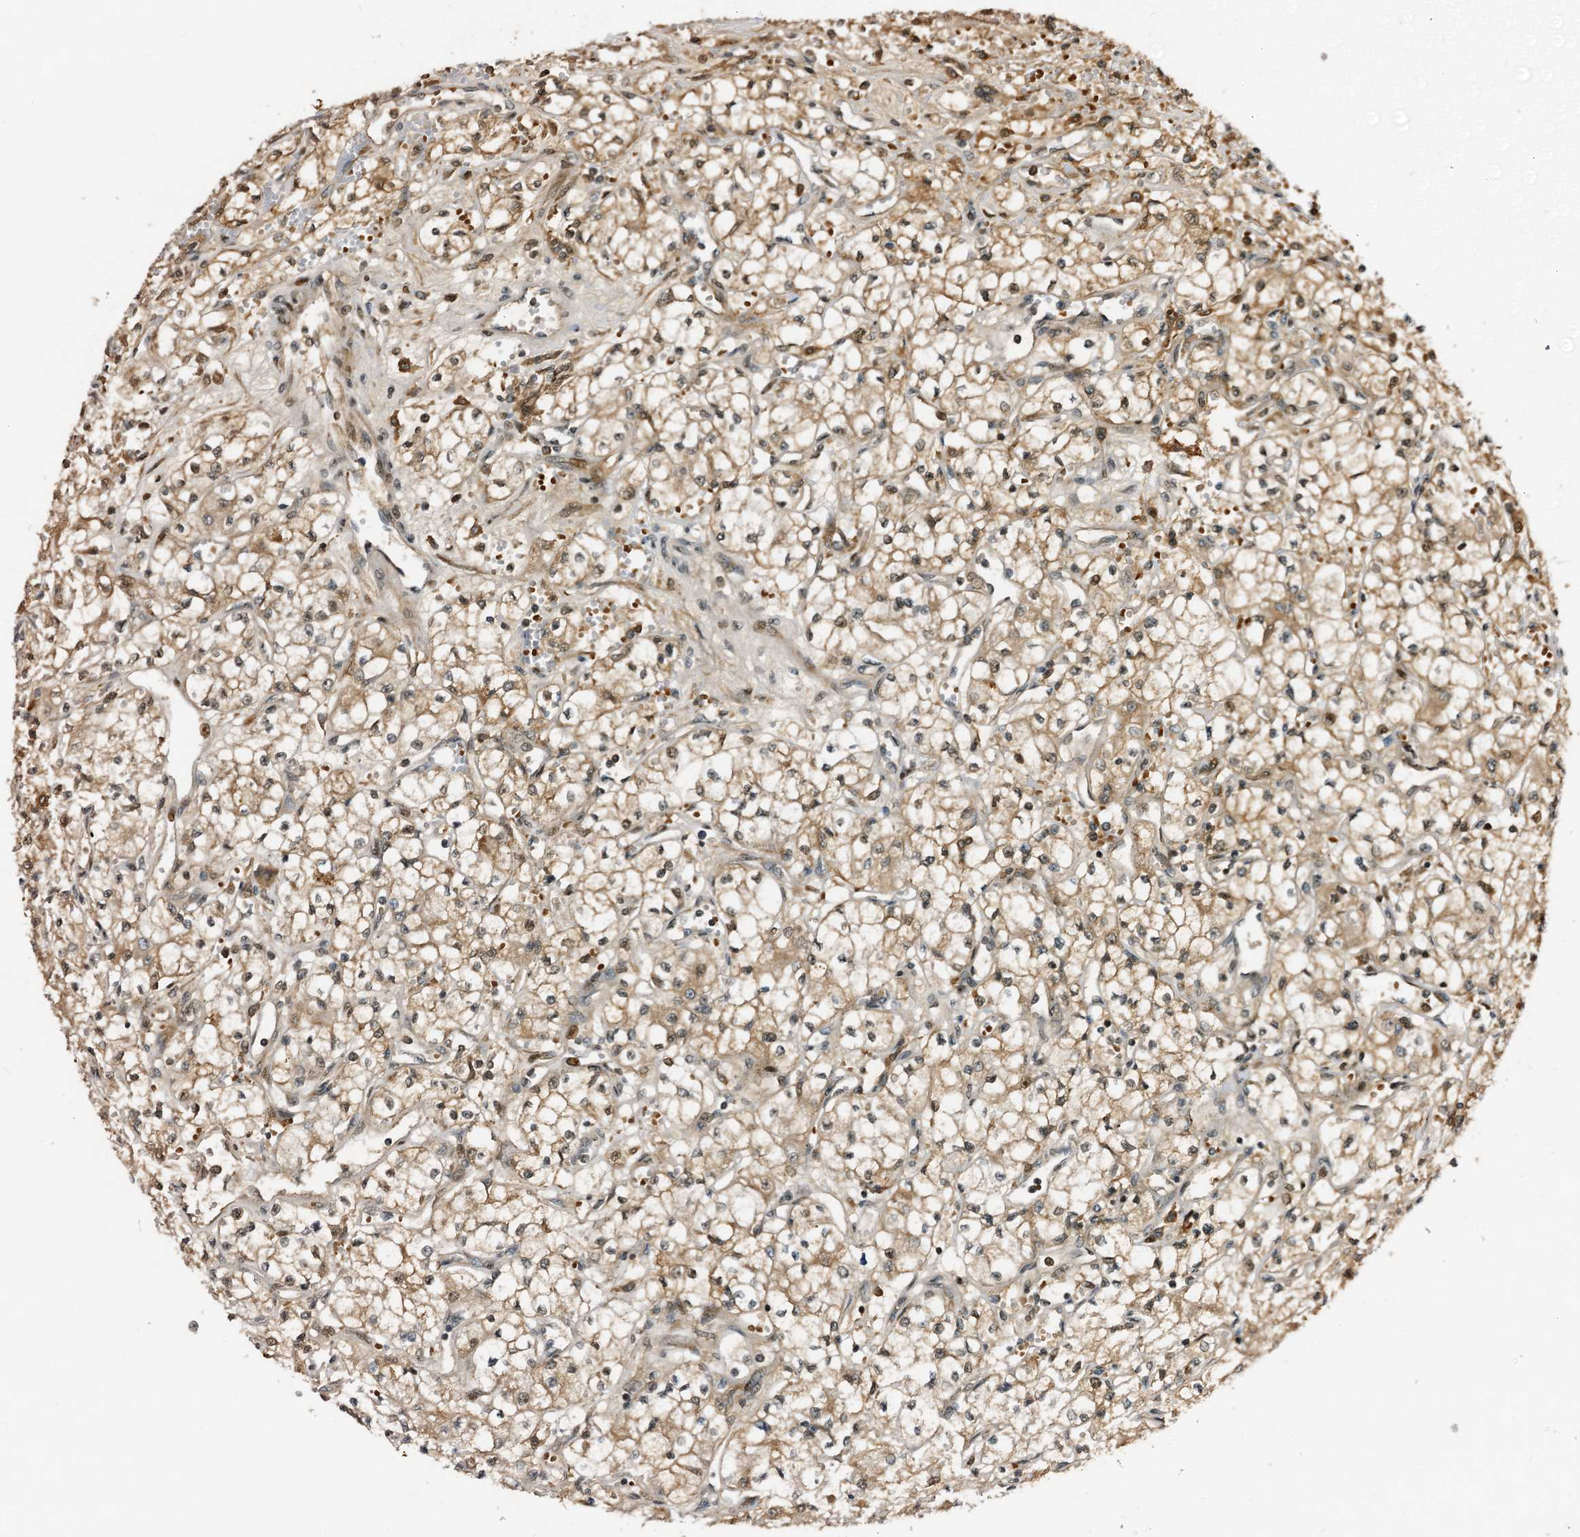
{"staining": {"intensity": "weak", "quantity": ">75%", "location": "cytoplasmic/membranous"}, "tissue": "renal cancer", "cell_type": "Tumor cells", "image_type": "cancer", "snomed": [{"axis": "morphology", "description": "Adenocarcinoma, NOS"}, {"axis": "topography", "description": "Kidney"}], "caption": "This is a histology image of immunohistochemistry (IHC) staining of renal cancer, which shows weak expression in the cytoplasmic/membranous of tumor cells.", "gene": "TRAPPC4", "patient": {"sex": "male", "age": 59}}